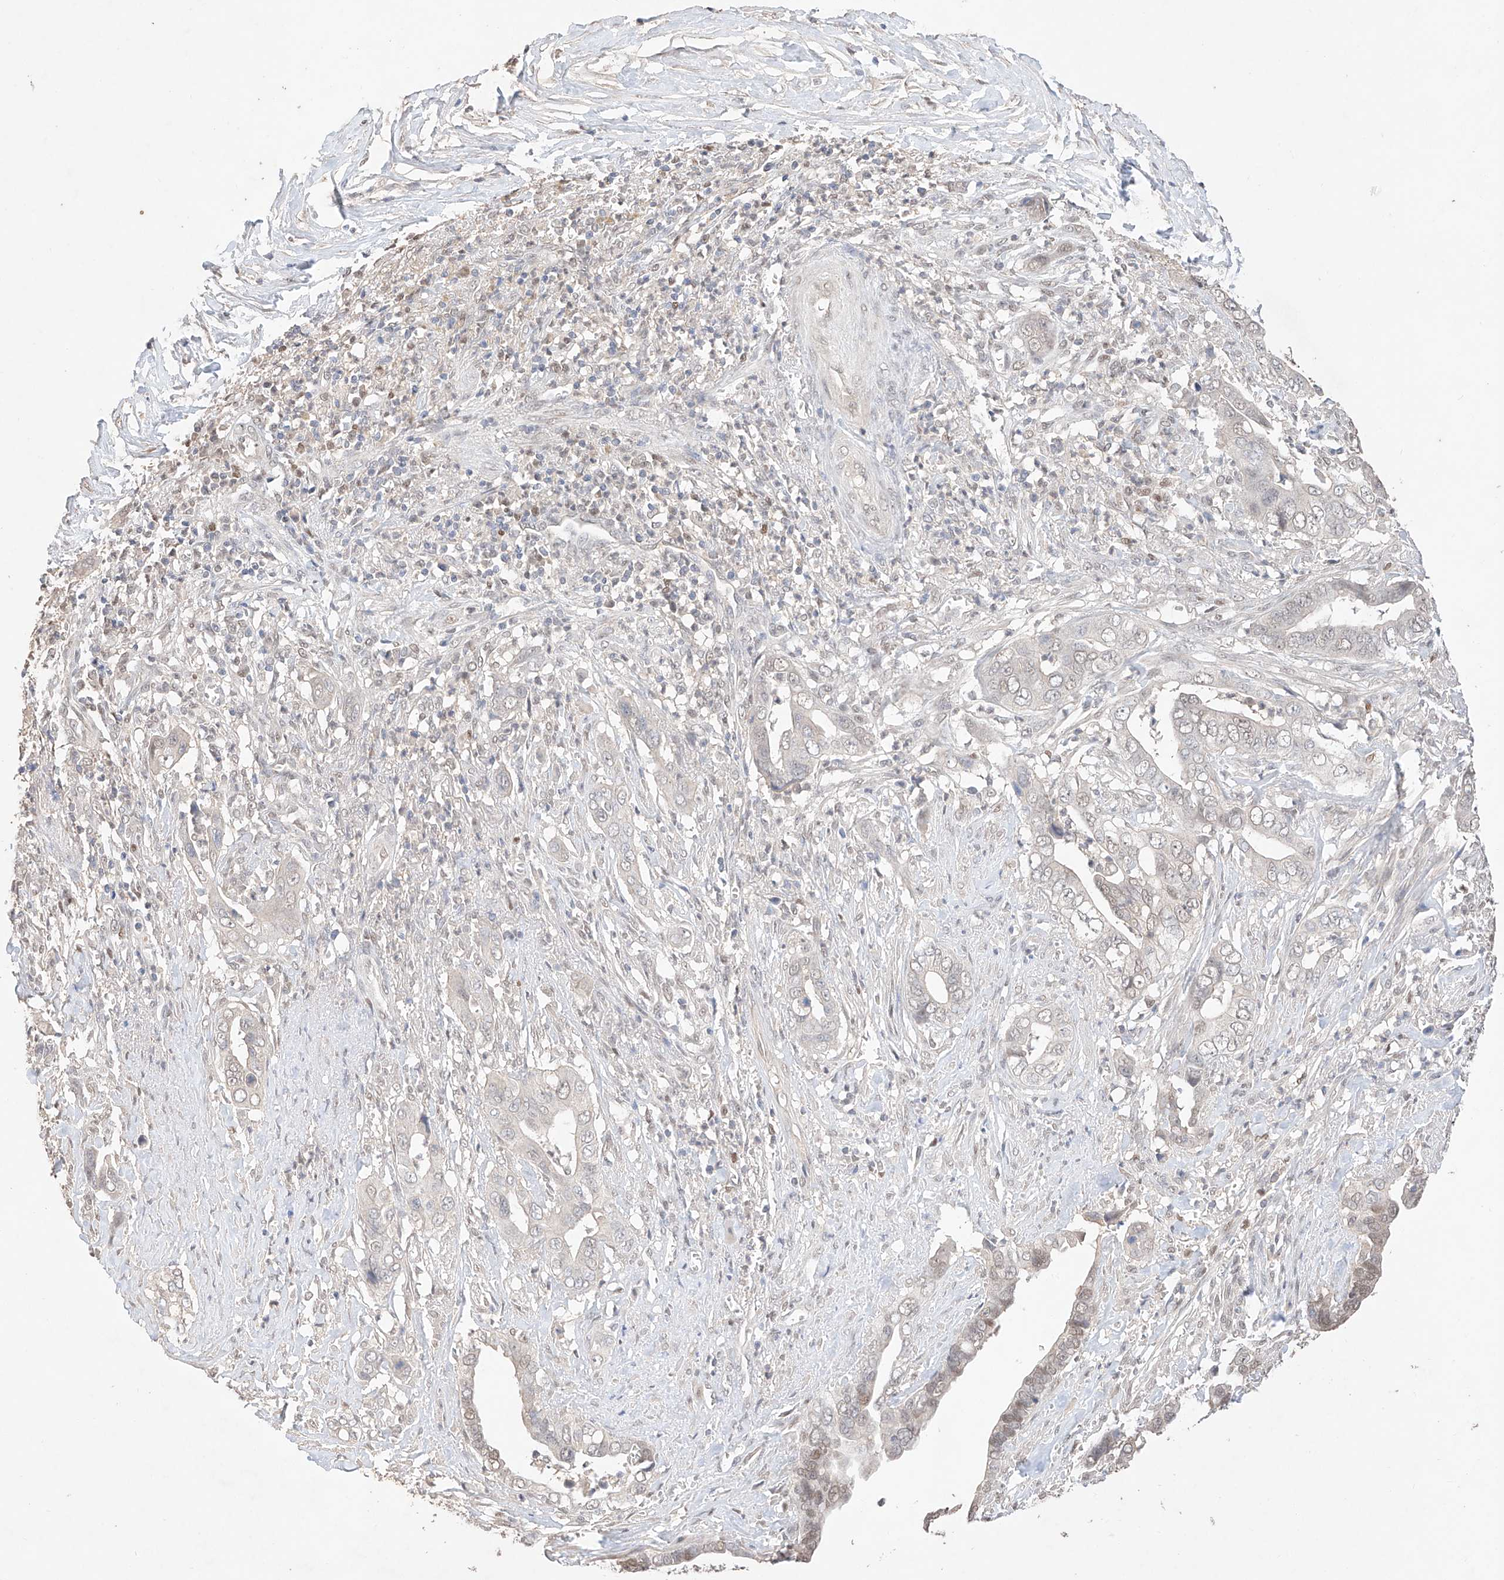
{"staining": {"intensity": "negative", "quantity": "none", "location": "none"}, "tissue": "liver cancer", "cell_type": "Tumor cells", "image_type": "cancer", "snomed": [{"axis": "morphology", "description": "Cholangiocarcinoma"}, {"axis": "topography", "description": "Liver"}], "caption": "A micrograph of human liver cholangiocarcinoma is negative for staining in tumor cells. (DAB (3,3'-diaminobenzidine) immunohistochemistry, high magnification).", "gene": "APIP", "patient": {"sex": "female", "age": 79}}